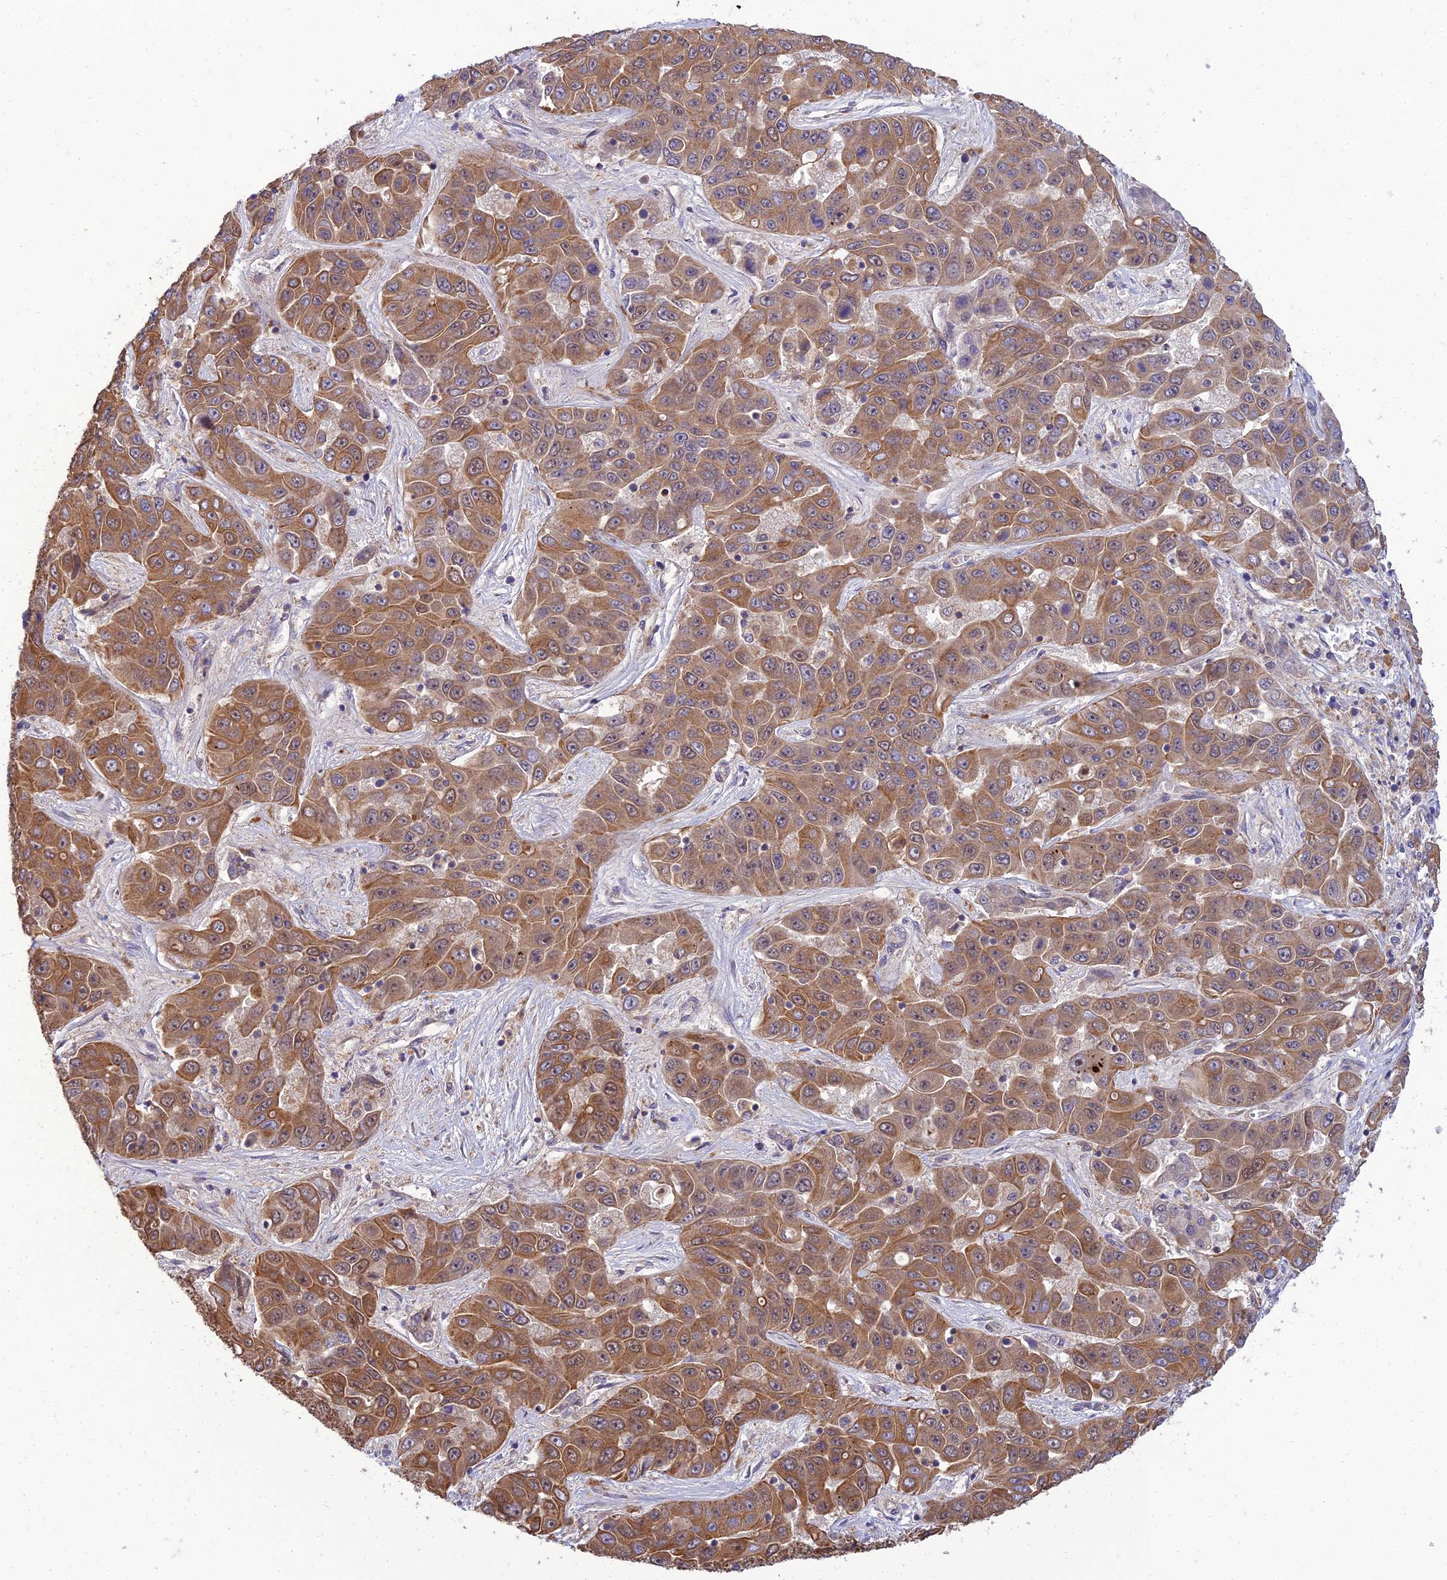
{"staining": {"intensity": "strong", "quantity": ">75%", "location": "cytoplasmic/membranous"}, "tissue": "liver cancer", "cell_type": "Tumor cells", "image_type": "cancer", "snomed": [{"axis": "morphology", "description": "Cholangiocarcinoma"}, {"axis": "topography", "description": "Liver"}], "caption": "This histopathology image demonstrates immunohistochemistry (IHC) staining of human liver cancer (cholangiocarcinoma), with high strong cytoplasmic/membranous staining in approximately >75% of tumor cells.", "gene": "IRAK3", "patient": {"sex": "female", "age": 52}}